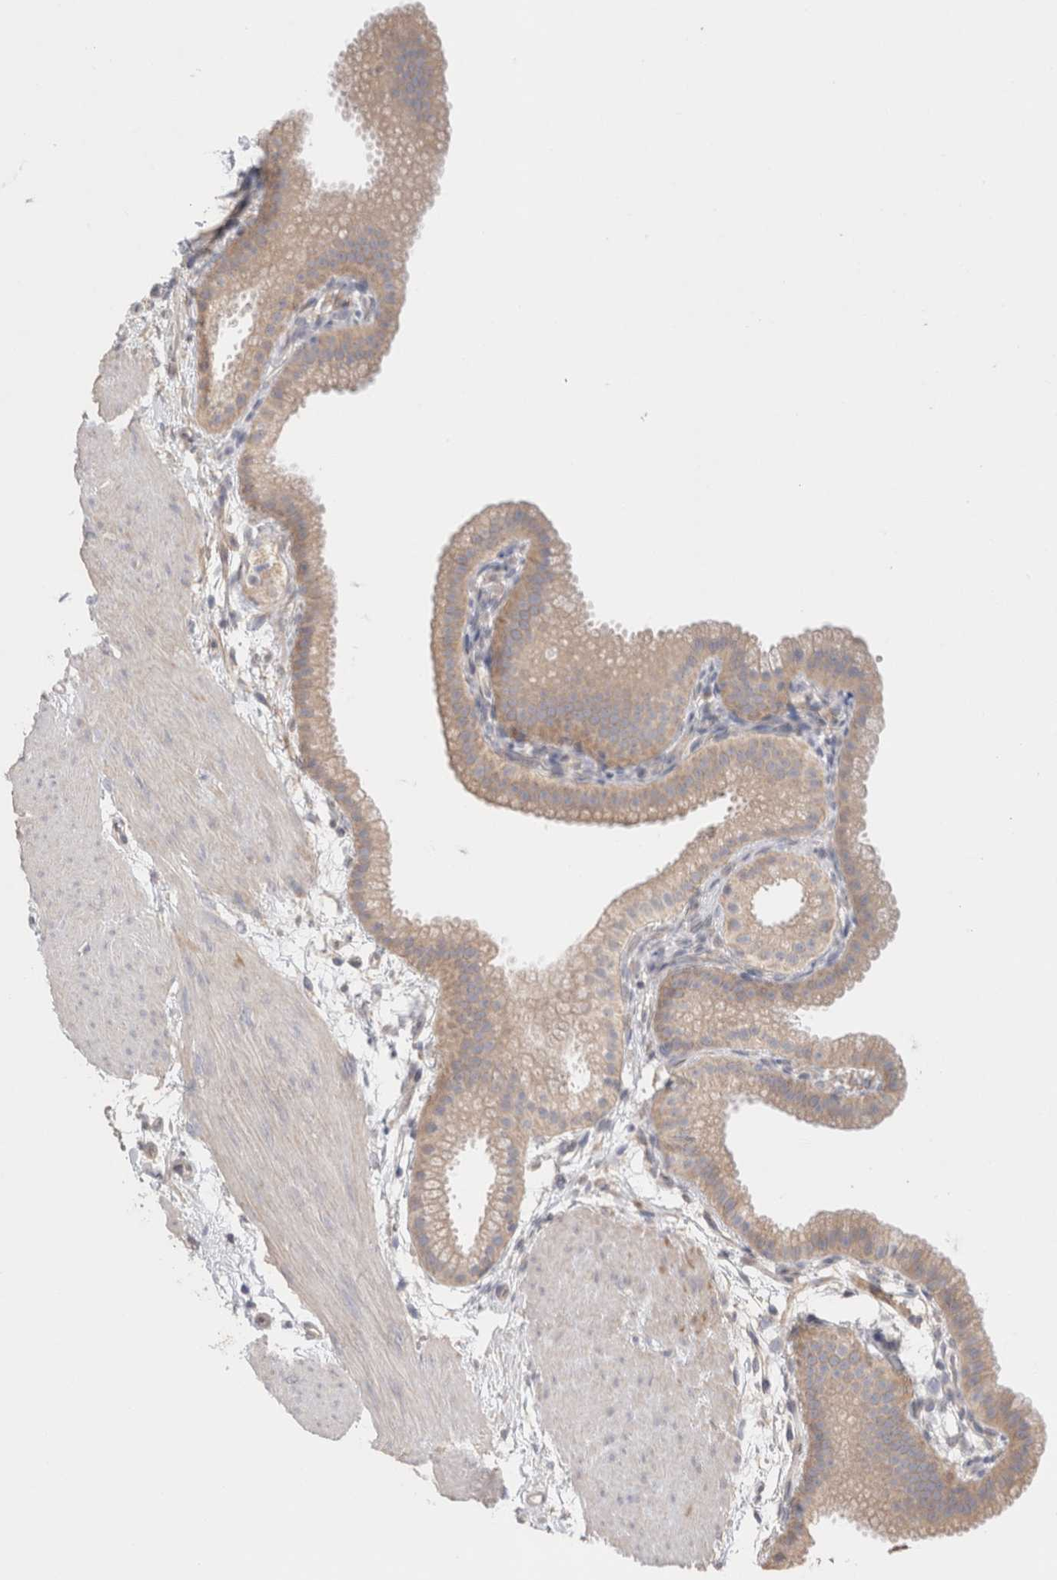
{"staining": {"intensity": "weak", "quantity": "25%-75%", "location": "cytoplasmic/membranous"}, "tissue": "gallbladder", "cell_type": "Glandular cells", "image_type": "normal", "snomed": [{"axis": "morphology", "description": "Normal tissue, NOS"}, {"axis": "topography", "description": "Gallbladder"}], "caption": "Weak cytoplasmic/membranous expression is present in approximately 25%-75% of glandular cells in benign gallbladder. (IHC, brightfield microscopy, high magnification).", "gene": "DMD", "patient": {"sex": "female", "age": 64}}